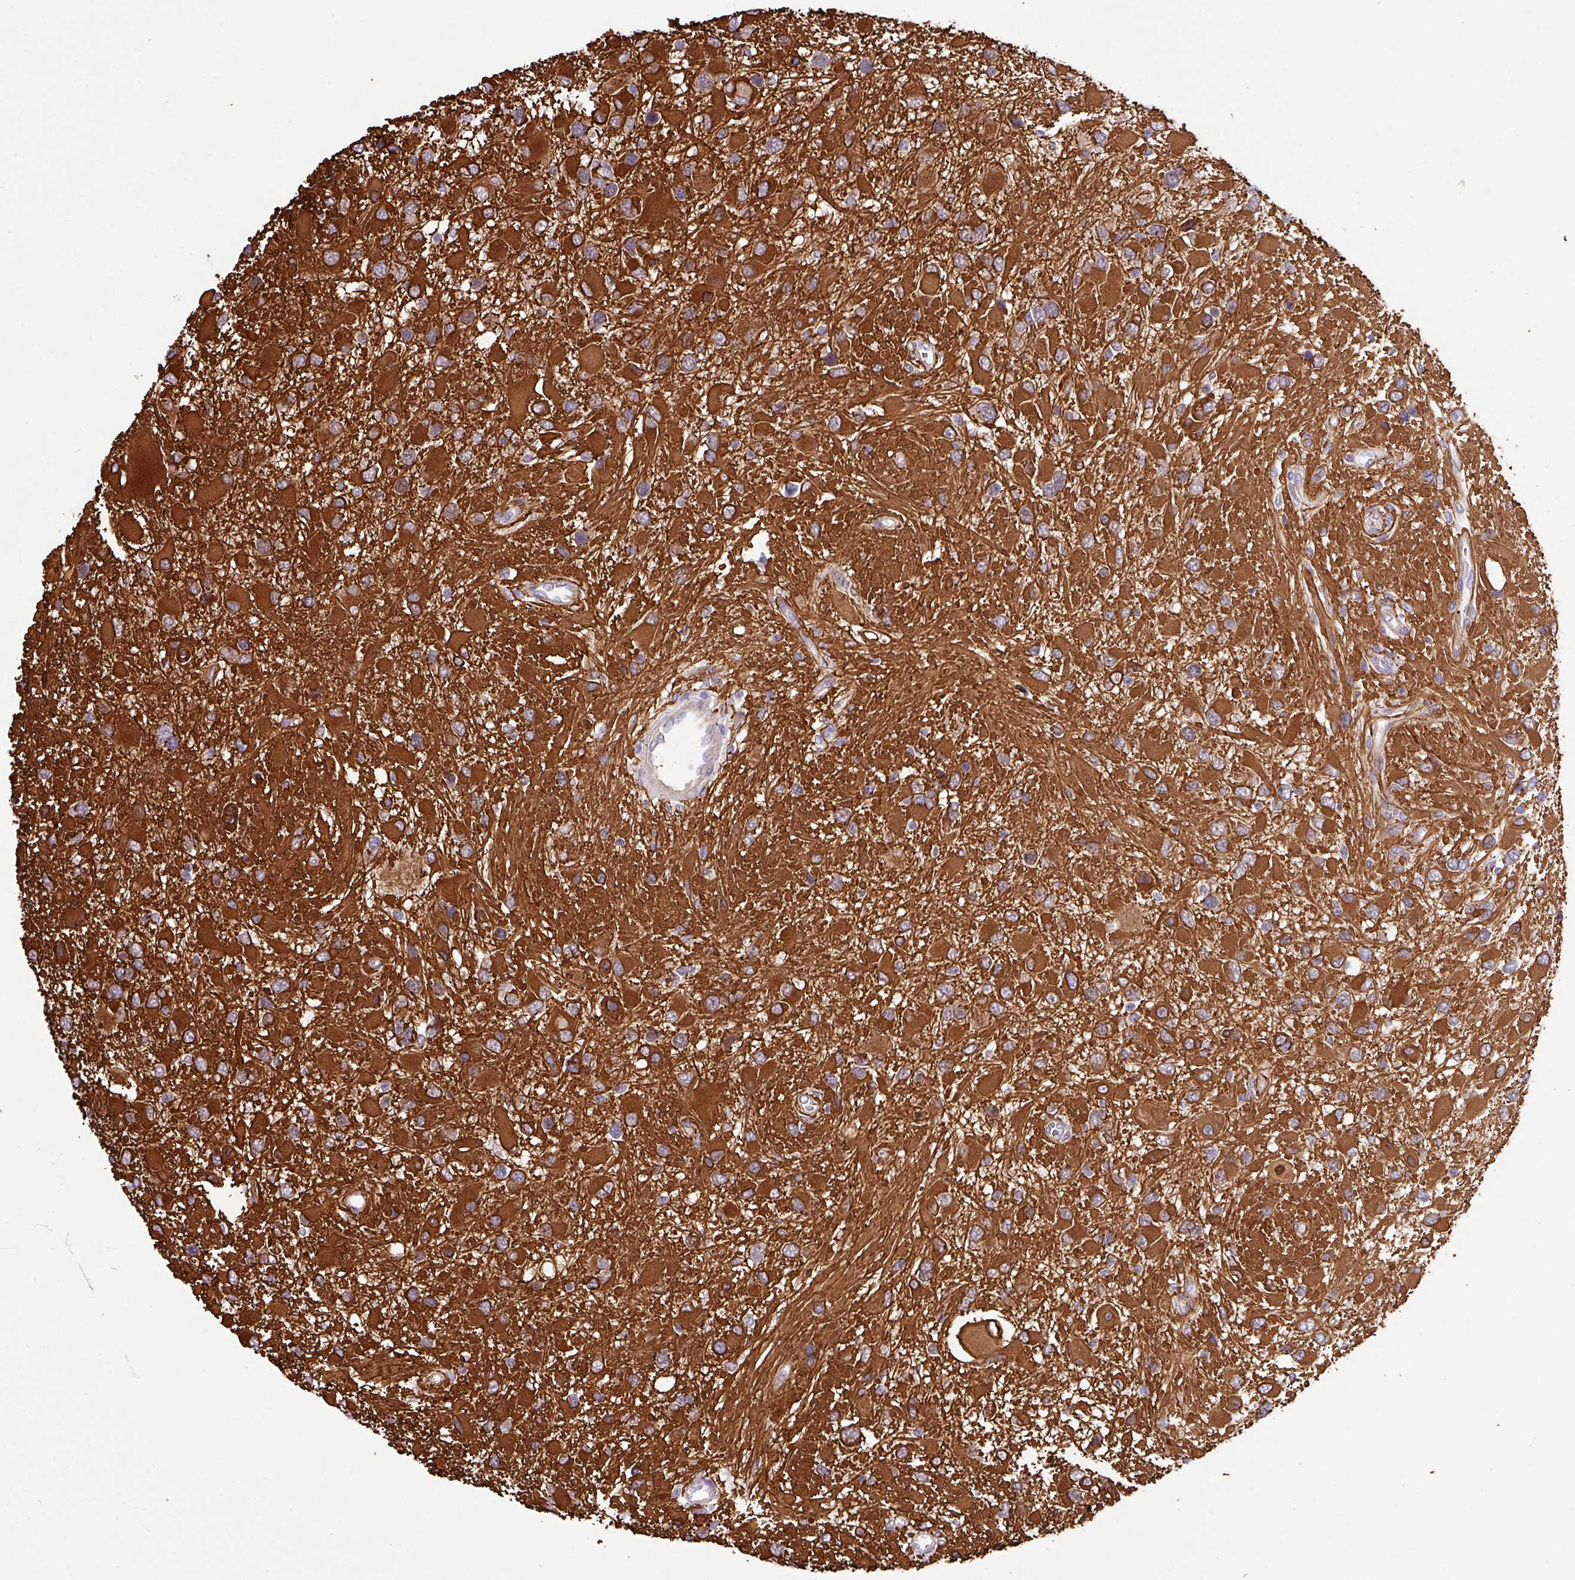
{"staining": {"intensity": "strong", "quantity": ">75%", "location": "cytoplasmic/membranous"}, "tissue": "glioma", "cell_type": "Tumor cells", "image_type": "cancer", "snomed": [{"axis": "morphology", "description": "Glioma, malignant, High grade"}, {"axis": "topography", "description": "Brain"}], "caption": "Protein staining exhibits strong cytoplasmic/membranous staining in approximately >75% of tumor cells in glioma.", "gene": "DNAL1", "patient": {"sex": "male", "age": 53}}